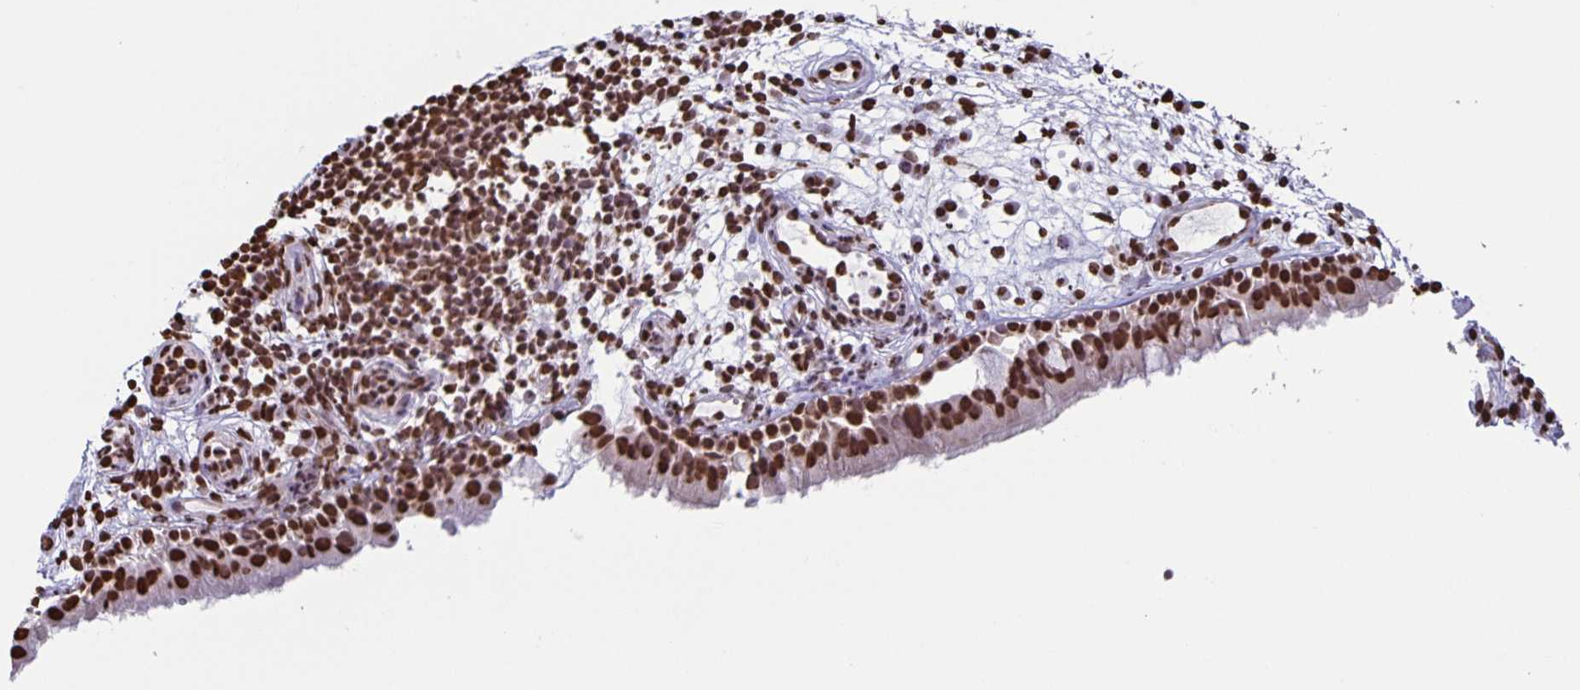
{"staining": {"intensity": "strong", "quantity": ">75%", "location": "nuclear"}, "tissue": "nasopharynx", "cell_type": "Respiratory epithelial cells", "image_type": "normal", "snomed": [{"axis": "morphology", "description": "Normal tissue, NOS"}, {"axis": "morphology", "description": "Inflammation, NOS"}, {"axis": "topography", "description": "Nasopharynx"}], "caption": "A histopathology image of nasopharynx stained for a protein displays strong nuclear brown staining in respiratory epithelial cells.", "gene": "DUT", "patient": {"sex": "male", "age": 54}}